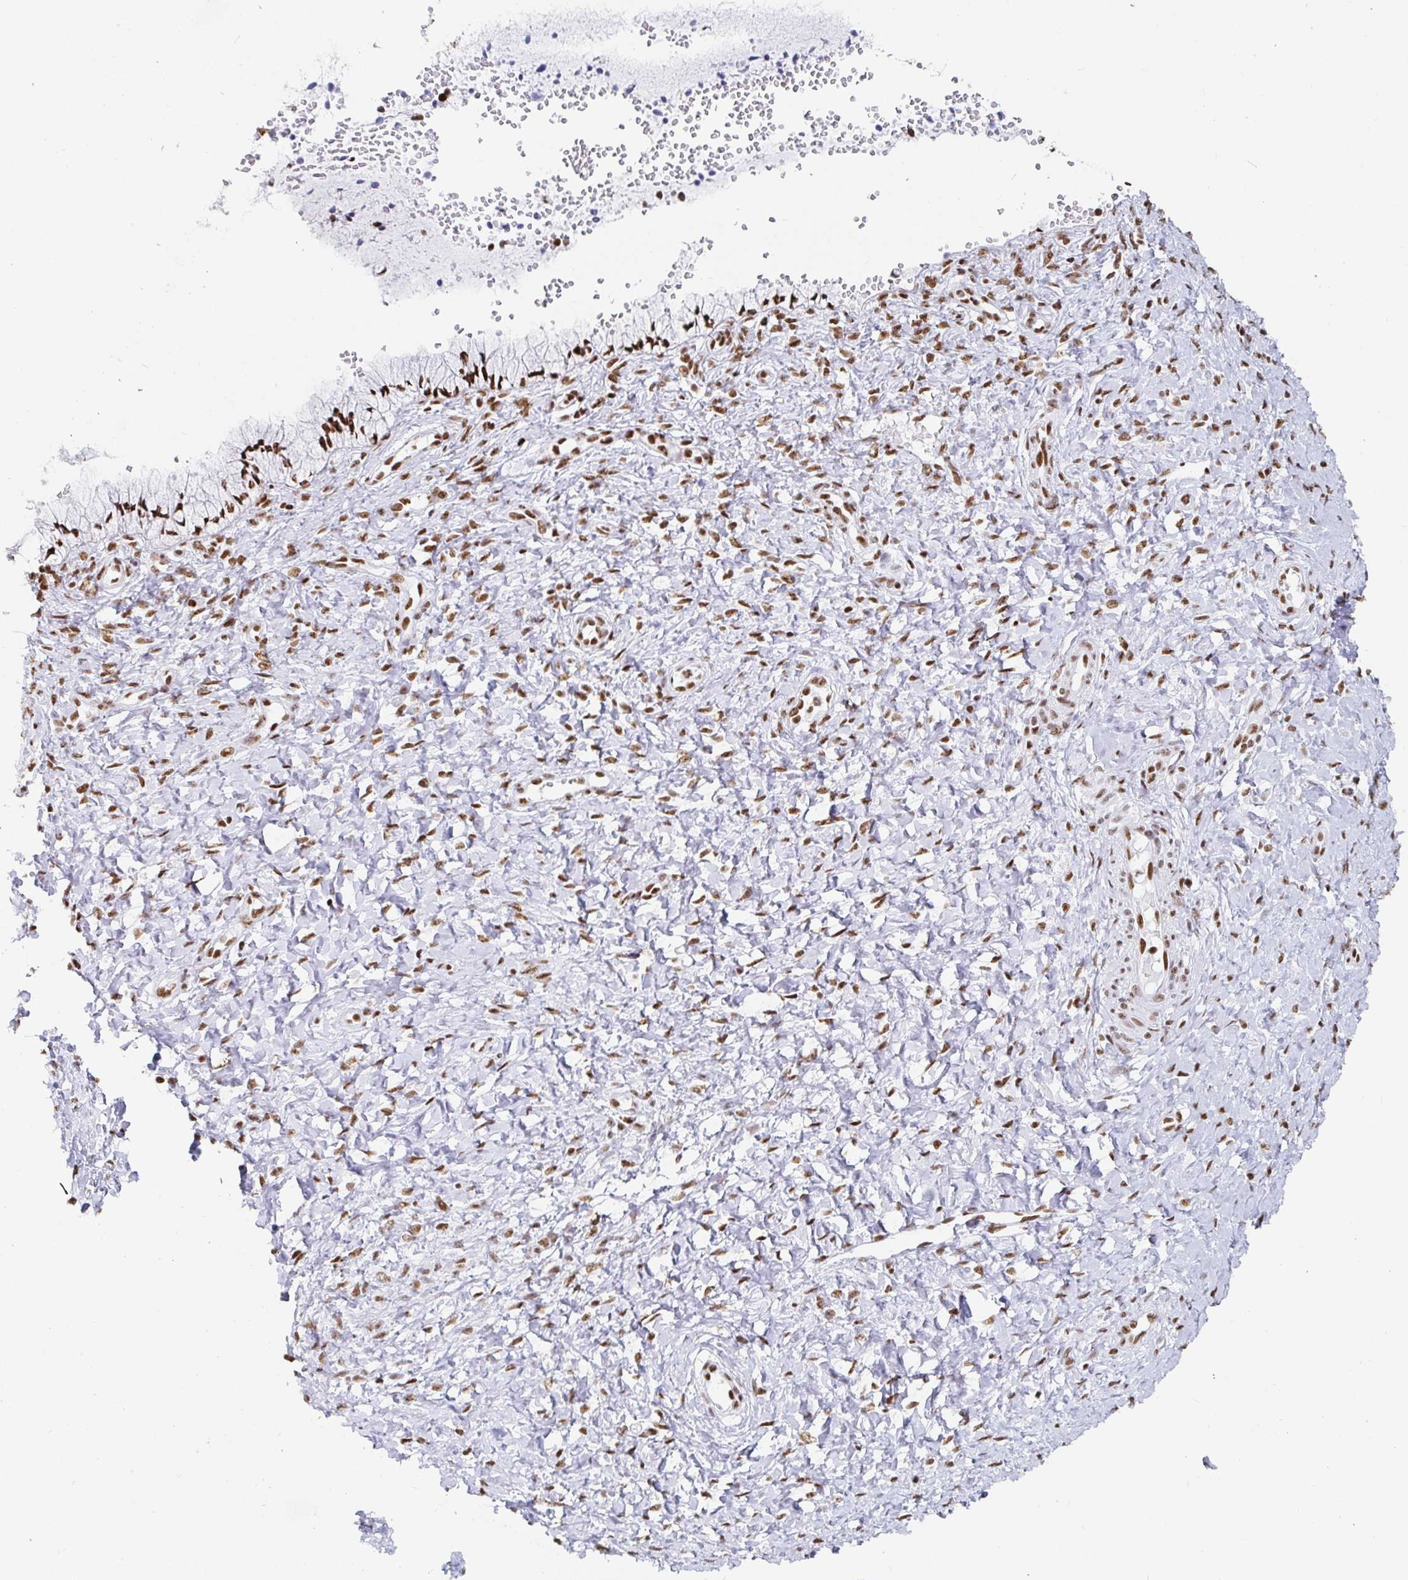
{"staining": {"intensity": "strong", "quantity": ">75%", "location": "nuclear"}, "tissue": "cervix", "cell_type": "Glandular cells", "image_type": "normal", "snomed": [{"axis": "morphology", "description": "Normal tissue, NOS"}, {"axis": "topography", "description": "Cervix"}], "caption": "Protein analysis of normal cervix shows strong nuclear expression in about >75% of glandular cells. The protein of interest is shown in brown color, while the nuclei are stained blue.", "gene": "EWSR1", "patient": {"sex": "female", "age": 37}}